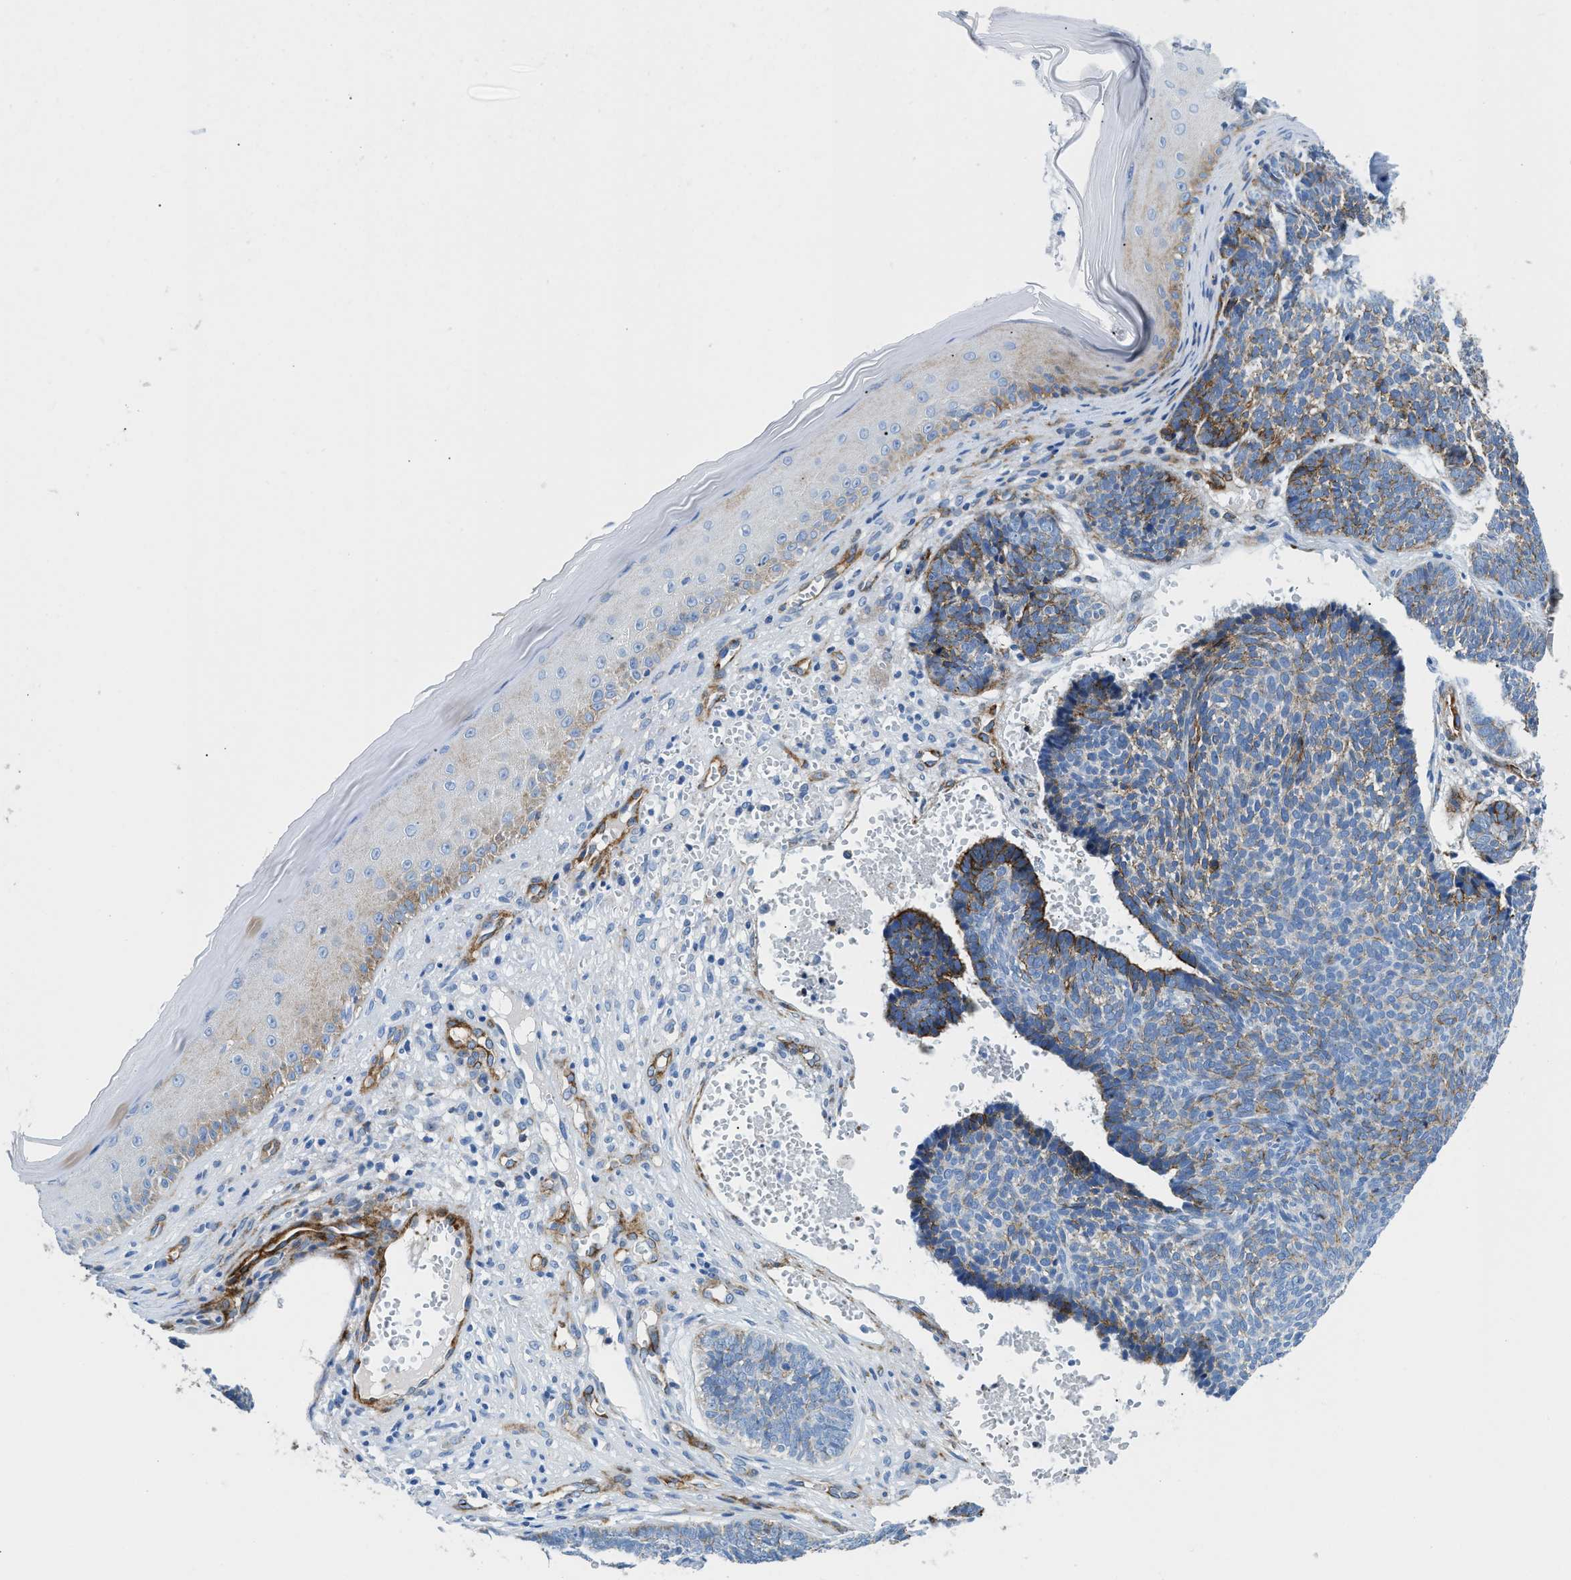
{"staining": {"intensity": "moderate", "quantity": ">75%", "location": "cytoplasmic/membranous"}, "tissue": "skin cancer", "cell_type": "Tumor cells", "image_type": "cancer", "snomed": [{"axis": "morphology", "description": "Basal cell carcinoma"}, {"axis": "topography", "description": "Skin"}], "caption": "An IHC histopathology image of neoplastic tissue is shown. Protein staining in brown highlights moderate cytoplasmic/membranous positivity in basal cell carcinoma (skin) within tumor cells.", "gene": "CUTA", "patient": {"sex": "male", "age": 84}}